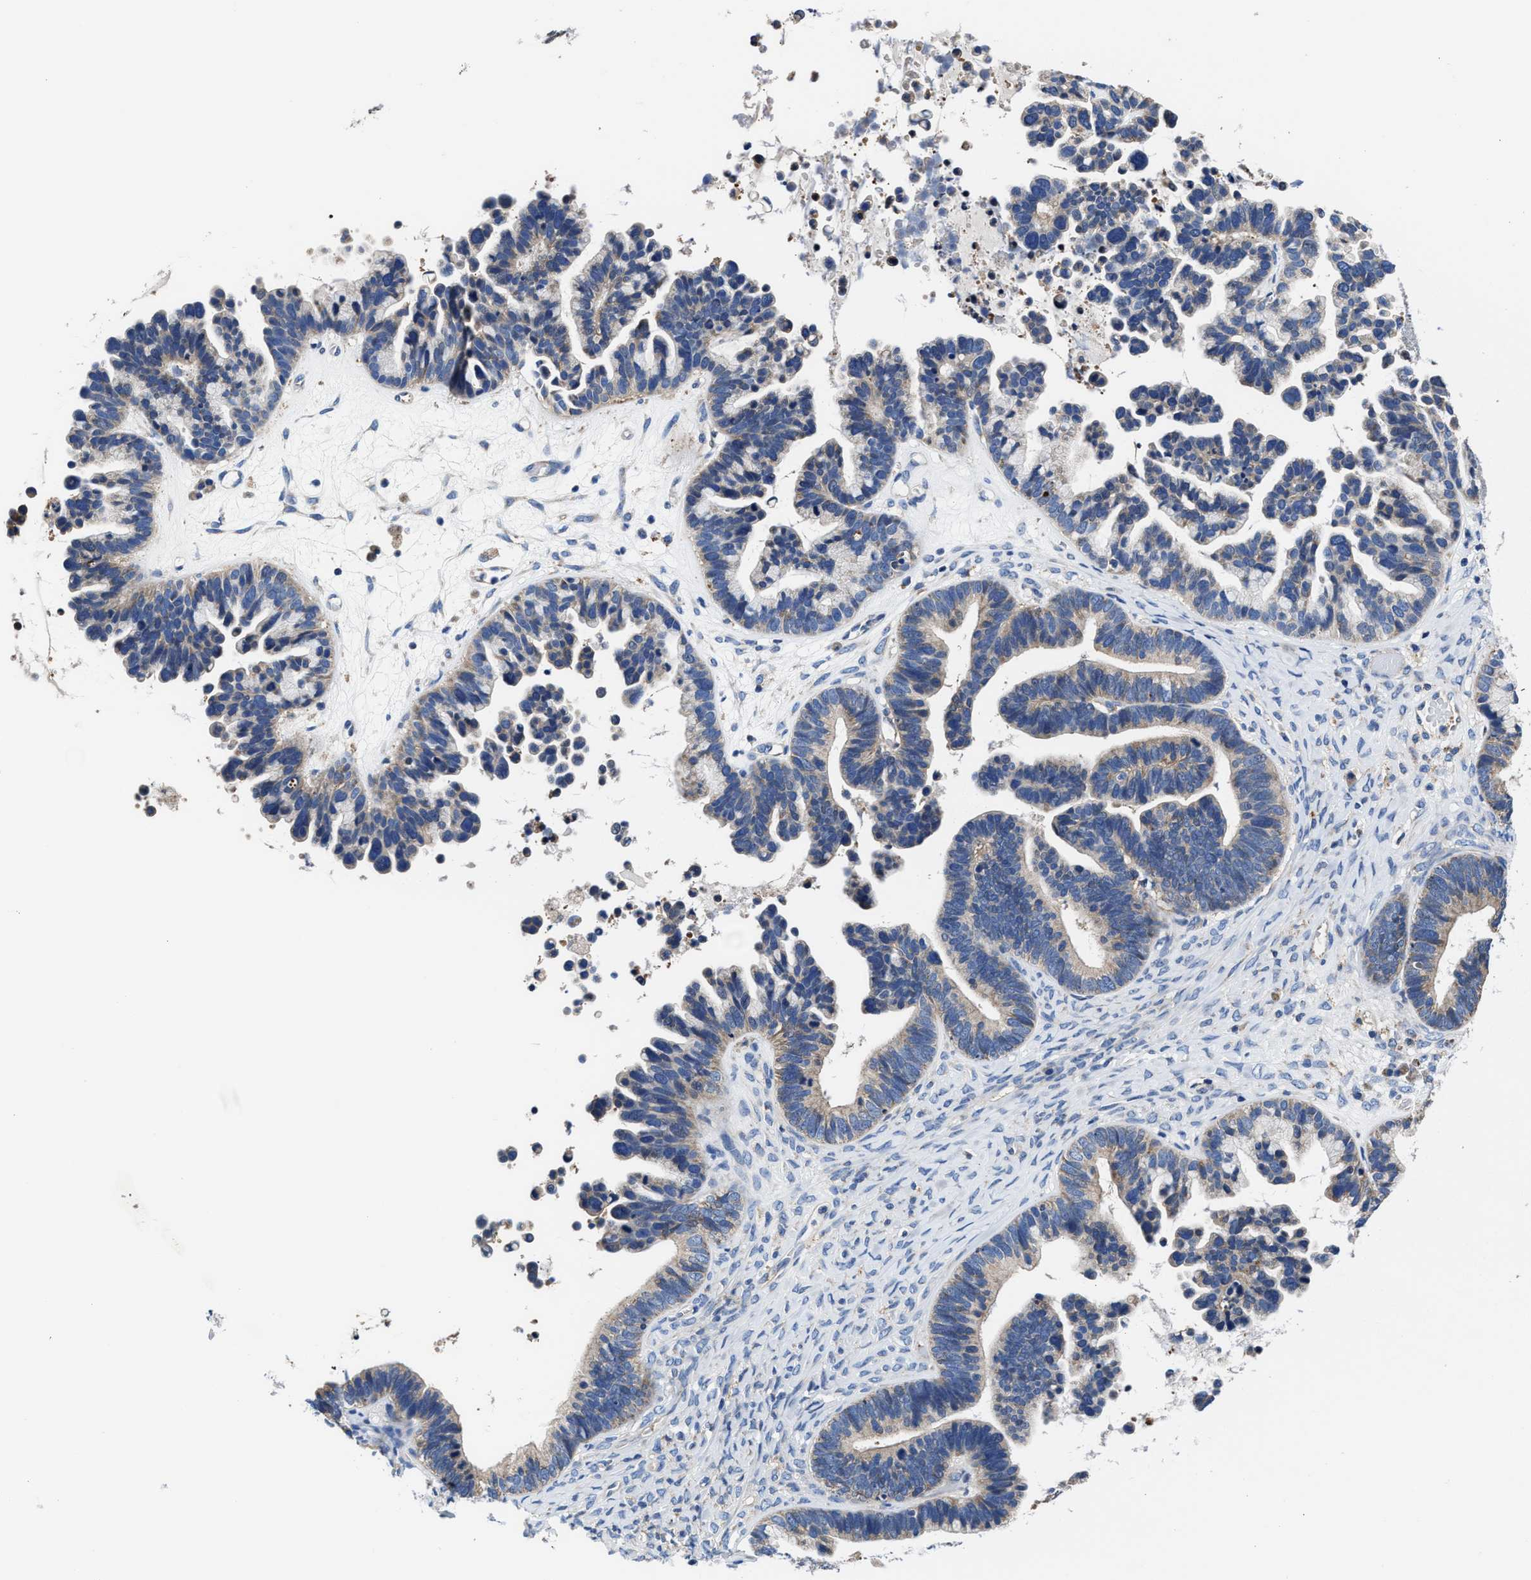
{"staining": {"intensity": "negative", "quantity": "none", "location": "none"}, "tissue": "ovarian cancer", "cell_type": "Tumor cells", "image_type": "cancer", "snomed": [{"axis": "morphology", "description": "Cystadenocarcinoma, serous, NOS"}, {"axis": "topography", "description": "Ovary"}], "caption": "High power microscopy image of an immunohistochemistry (IHC) micrograph of ovarian serous cystadenocarcinoma, revealing no significant staining in tumor cells. Brightfield microscopy of immunohistochemistry (IHC) stained with DAB (brown) and hematoxylin (blue), captured at high magnification.", "gene": "TMEM30A", "patient": {"sex": "female", "age": 56}}